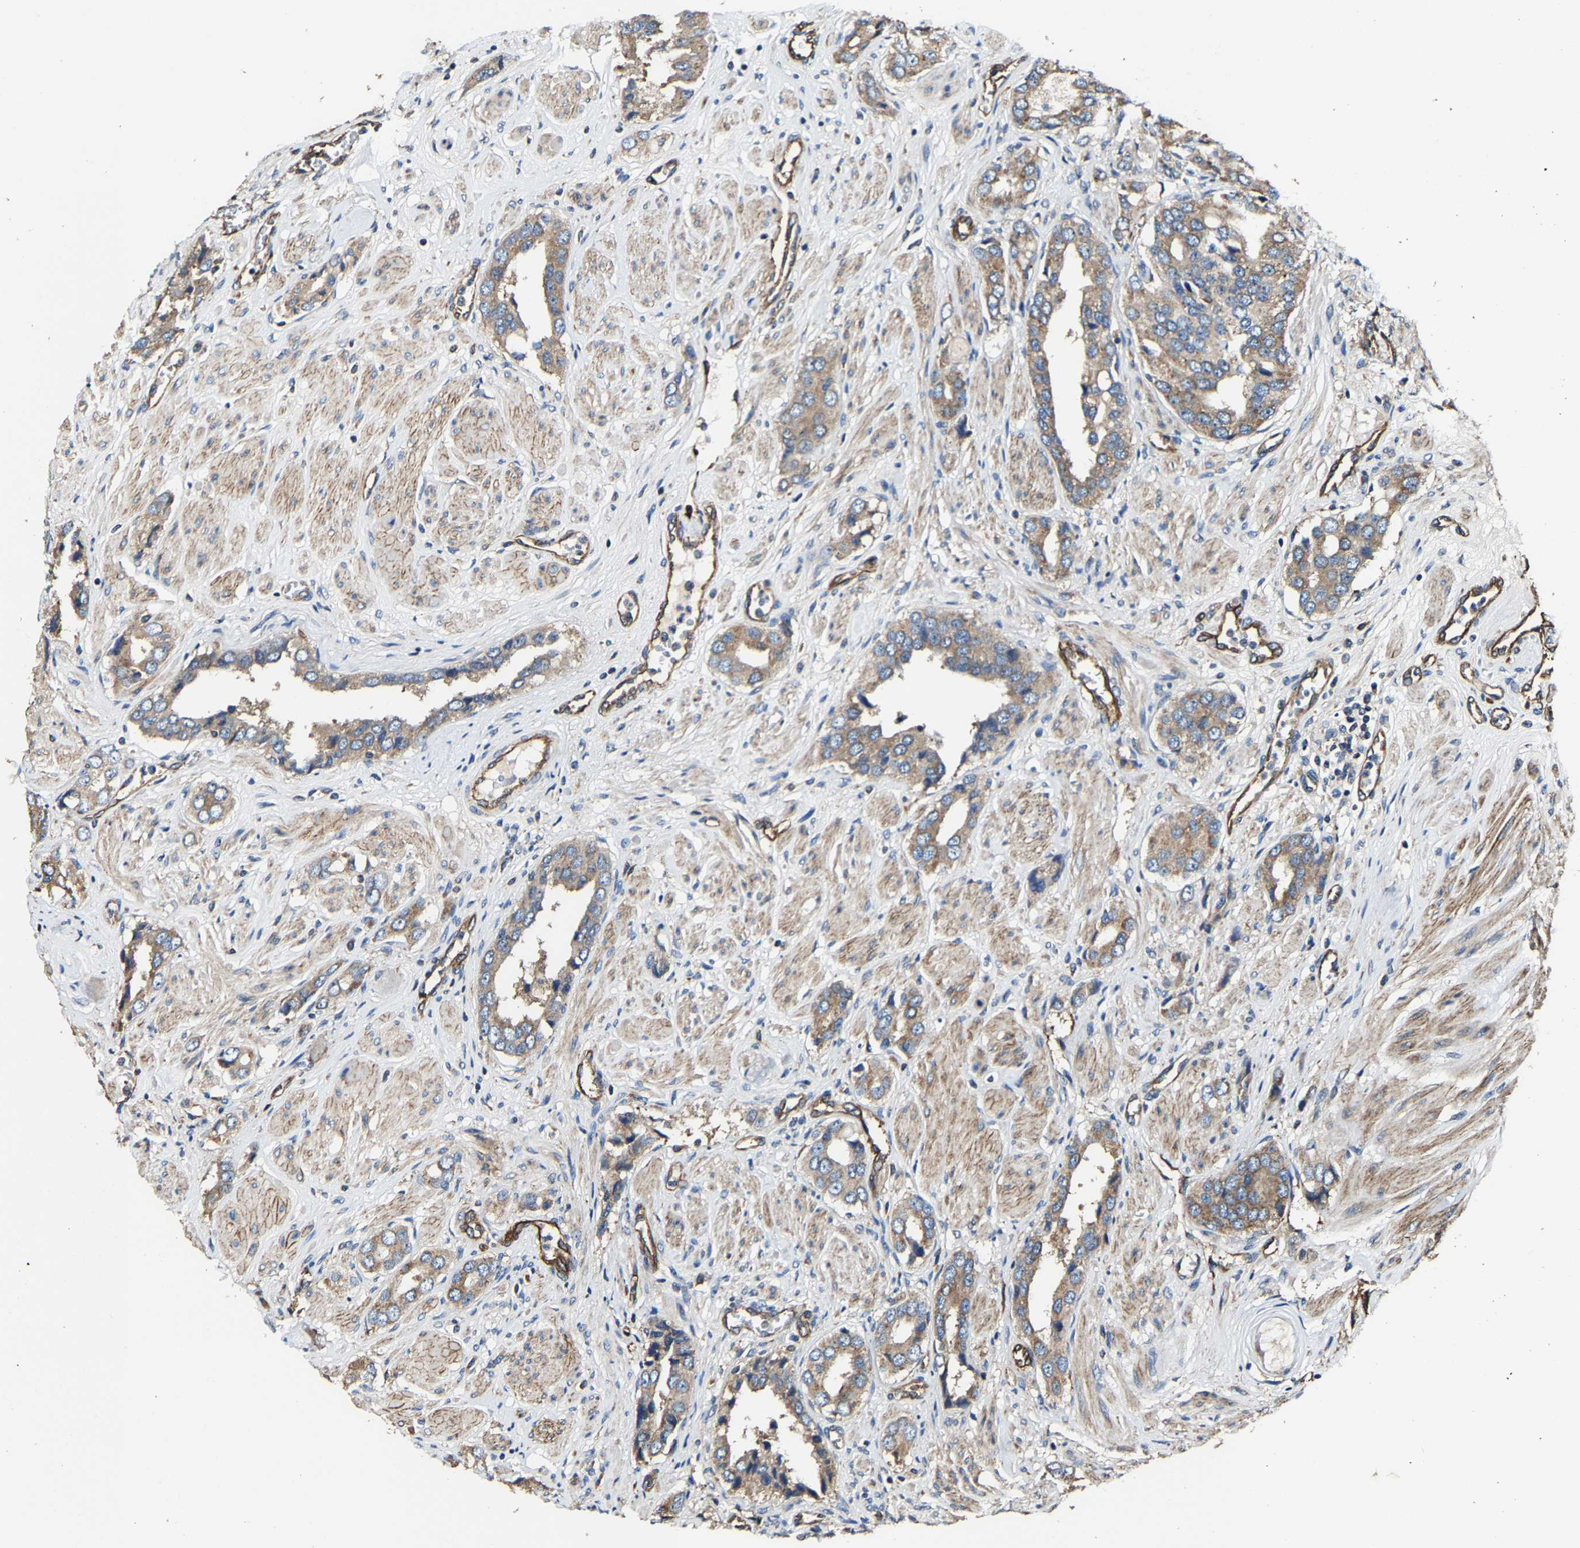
{"staining": {"intensity": "moderate", "quantity": ">75%", "location": "cytoplasmic/membranous"}, "tissue": "prostate cancer", "cell_type": "Tumor cells", "image_type": "cancer", "snomed": [{"axis": "morphology", "description": "Adenocarcinoma, High grade"}, {"axis": "topography", "description": "Prostate"}], "caption": "Prostate cancer (adenocarcinoma (high-grade)) was stained to show a protein in brown. There is medium levels of moderate cytoplasmic/membranous positivity in about >75% of tumor cells.", "gene": "GFRA3", "patient": {"sex": "male", "age": 52}}